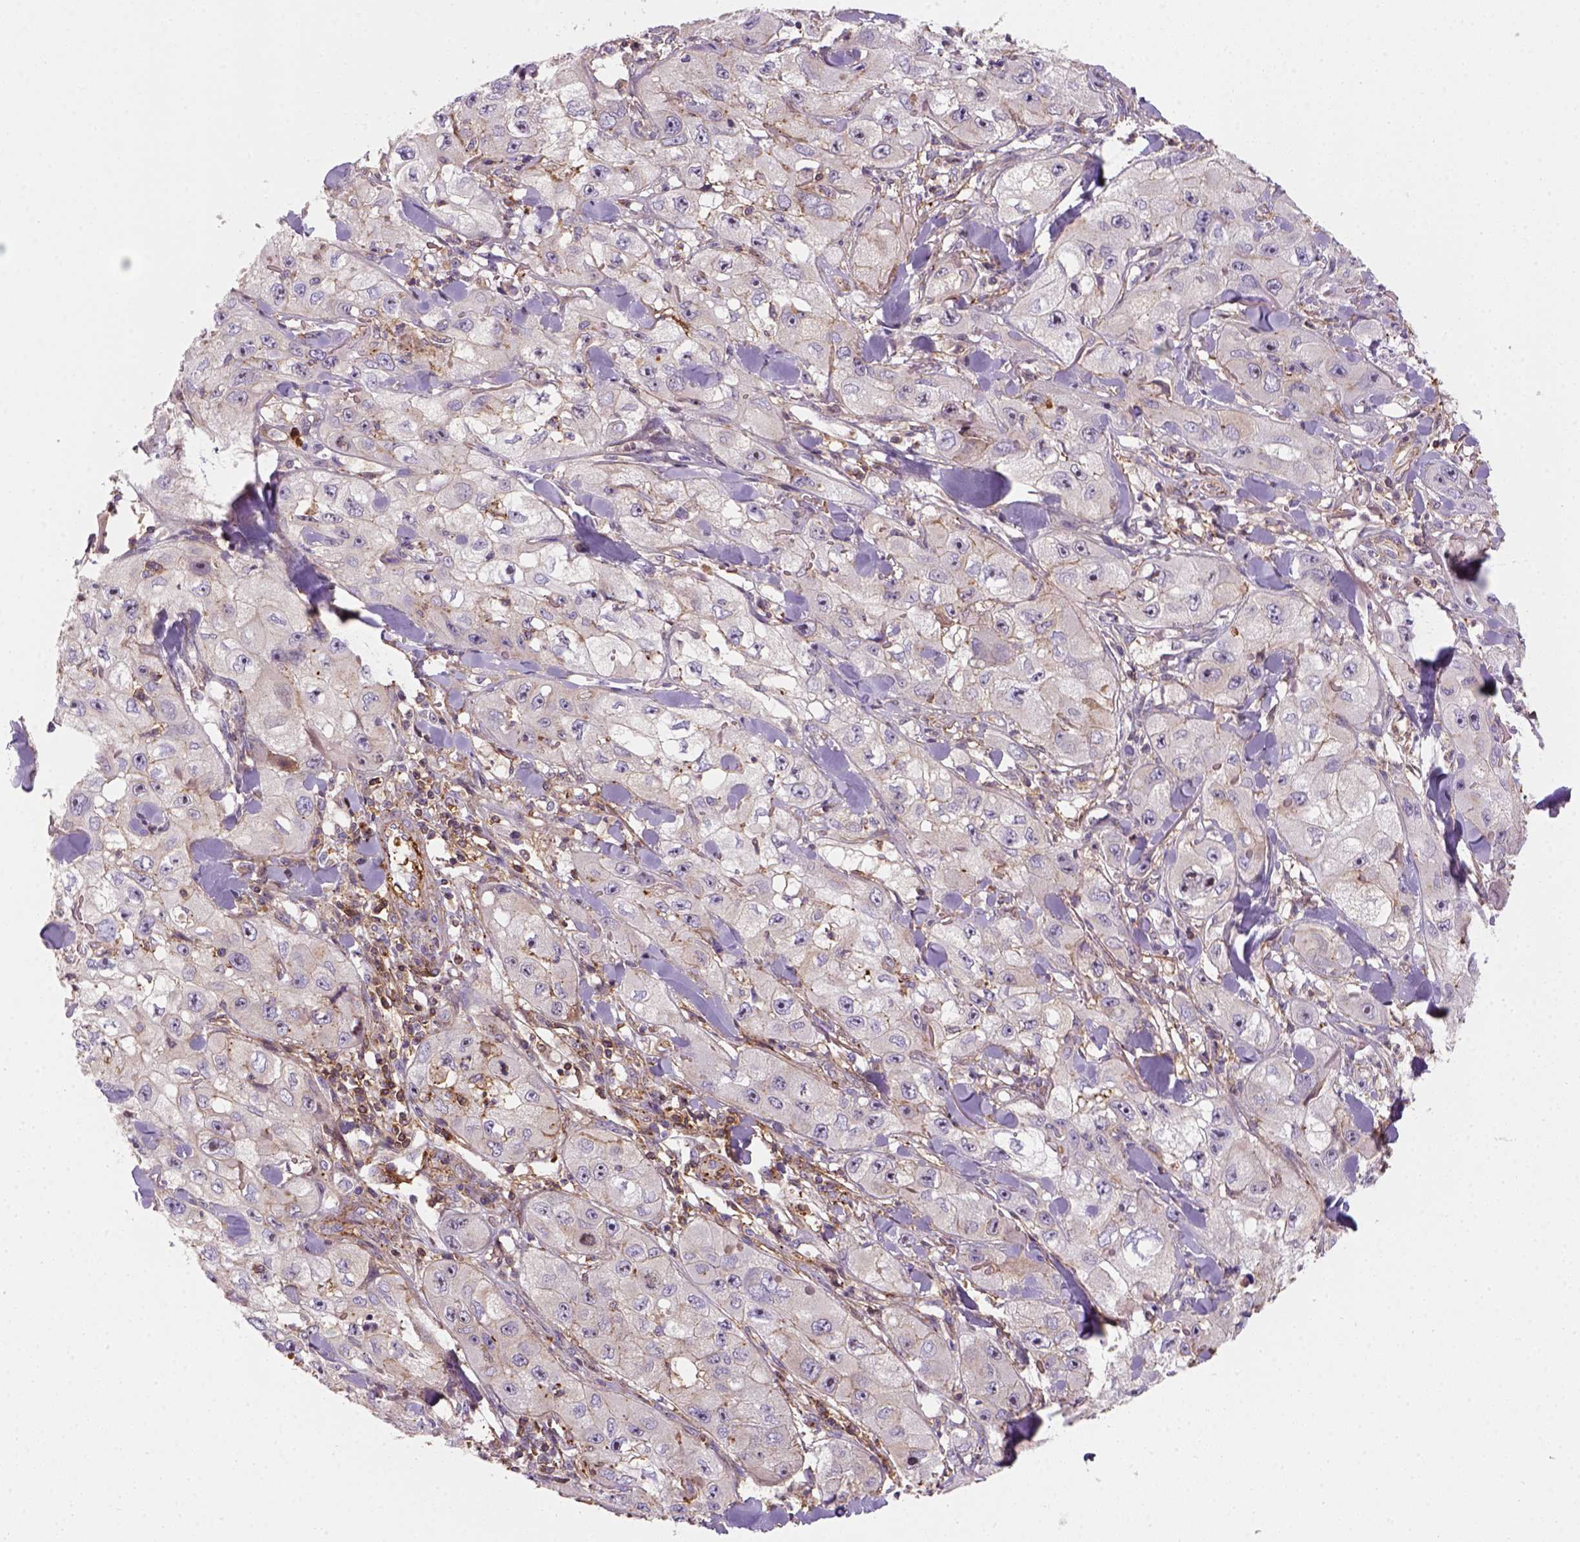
{"staining": {"intensity": "negative", "quantity": "none", "location": "none"}, "tissue": "skin cancer", "cell_type": "Tumor cells", "image_type": "cancer", "snomed": [{"axis": "morphology", "description": "Squamous cell carcinoma, NOS"}, {"axis": "topography", "description": "Skin"}, {"axis": "topography", "description": "Subcutis"}], "caption": "This is an immunohistochemistry histopathology image of human skin cancer (squamous cell carcinoma). There is no positivity in tumor cells.", "gene": "GPRC5D", "patient": {"sex": "male", "age": 73}}